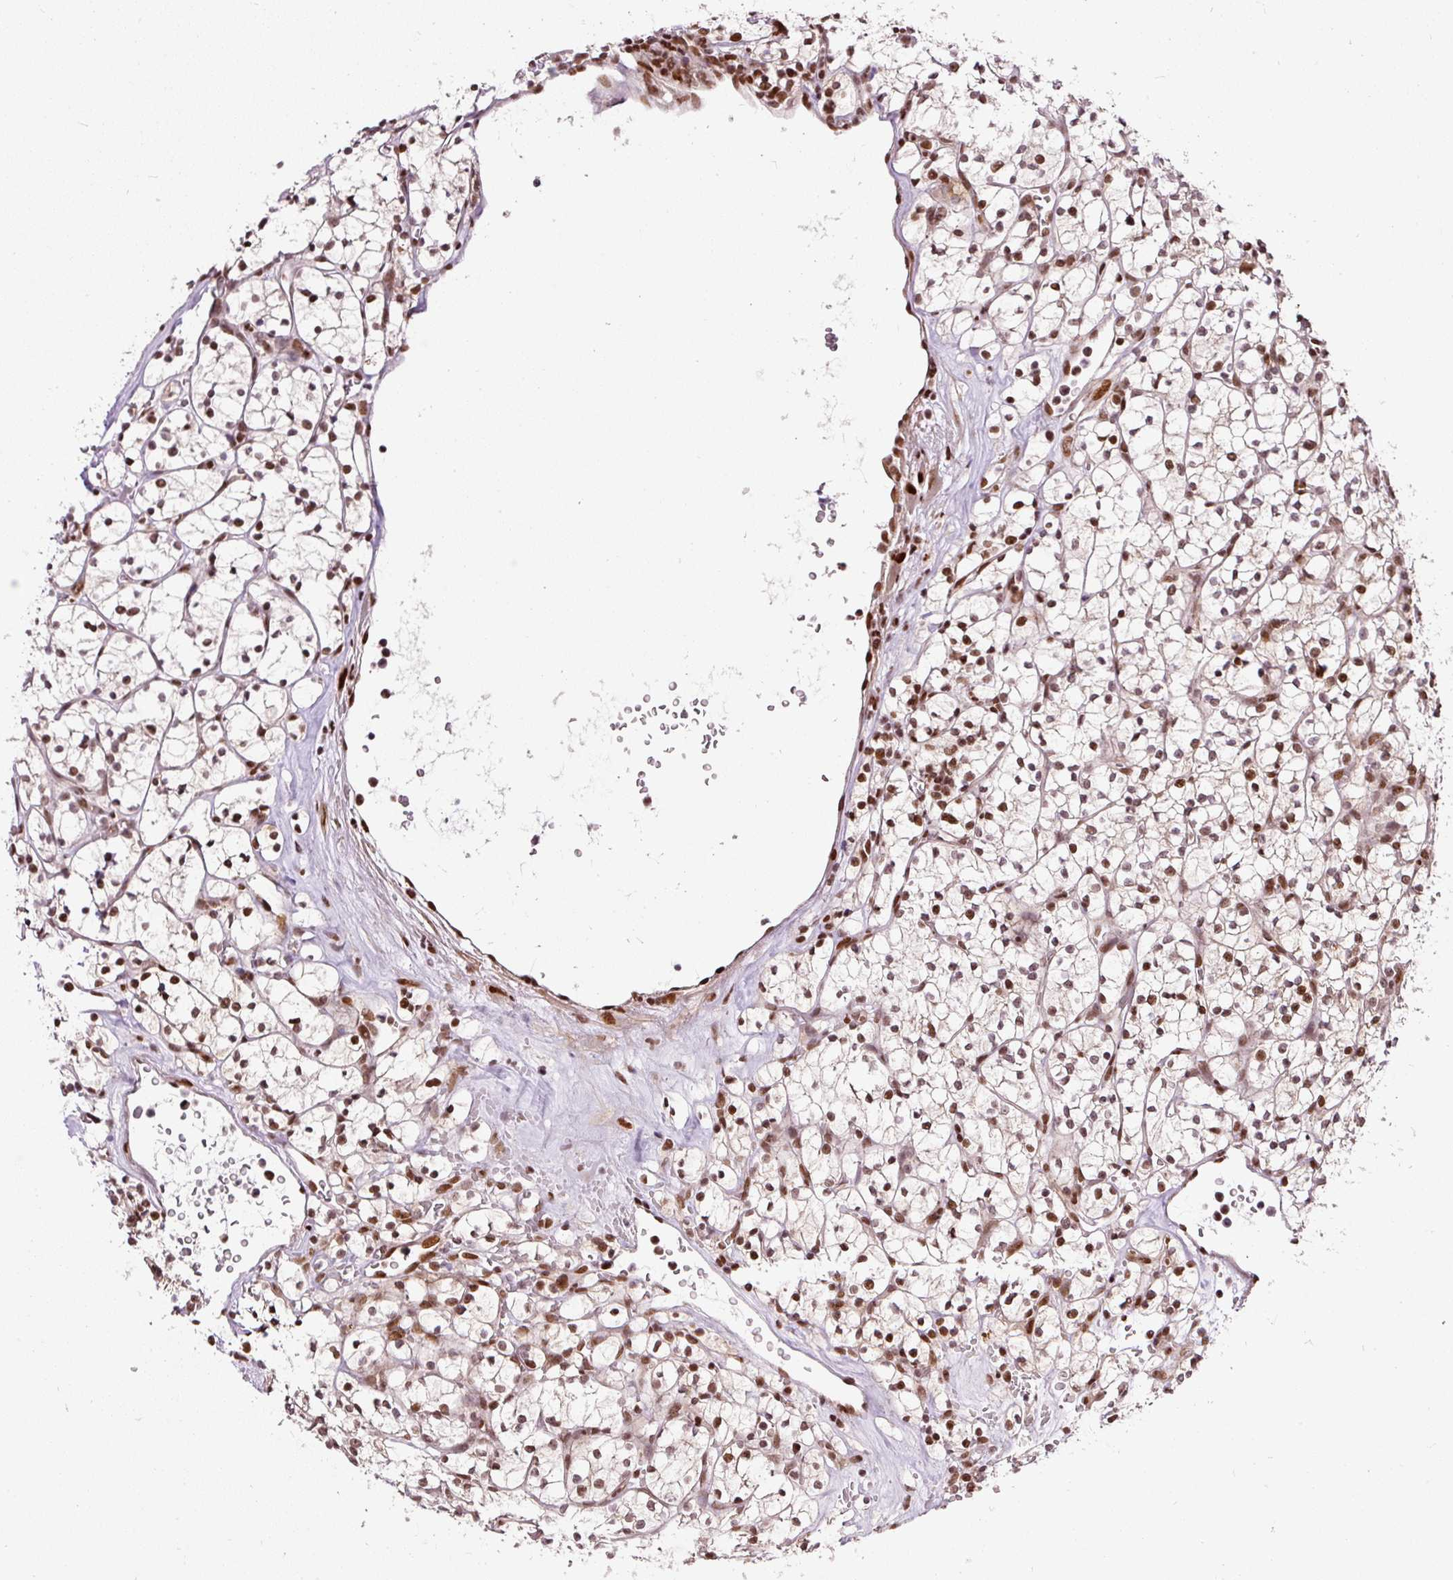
{"staining": {"intensity": "strong", "quantity": "25%-75%", "location": "nuclear"}, "tissue": "renal cancer", "cell_type": "Tumor cells", "image_type": "cancer", "snomed": [{"axis": "morphology", "description": "Adenocarcinoma, NOS"}, {"axis": "topography", "description": "Kidney"}], "caption": "Strong nuclear protein staining is present in about 25%-75% of tumor cells in renal adenocarcinoma.", "gene": "HNRNPC", "patient": {"sex": "female", "age": 64}}